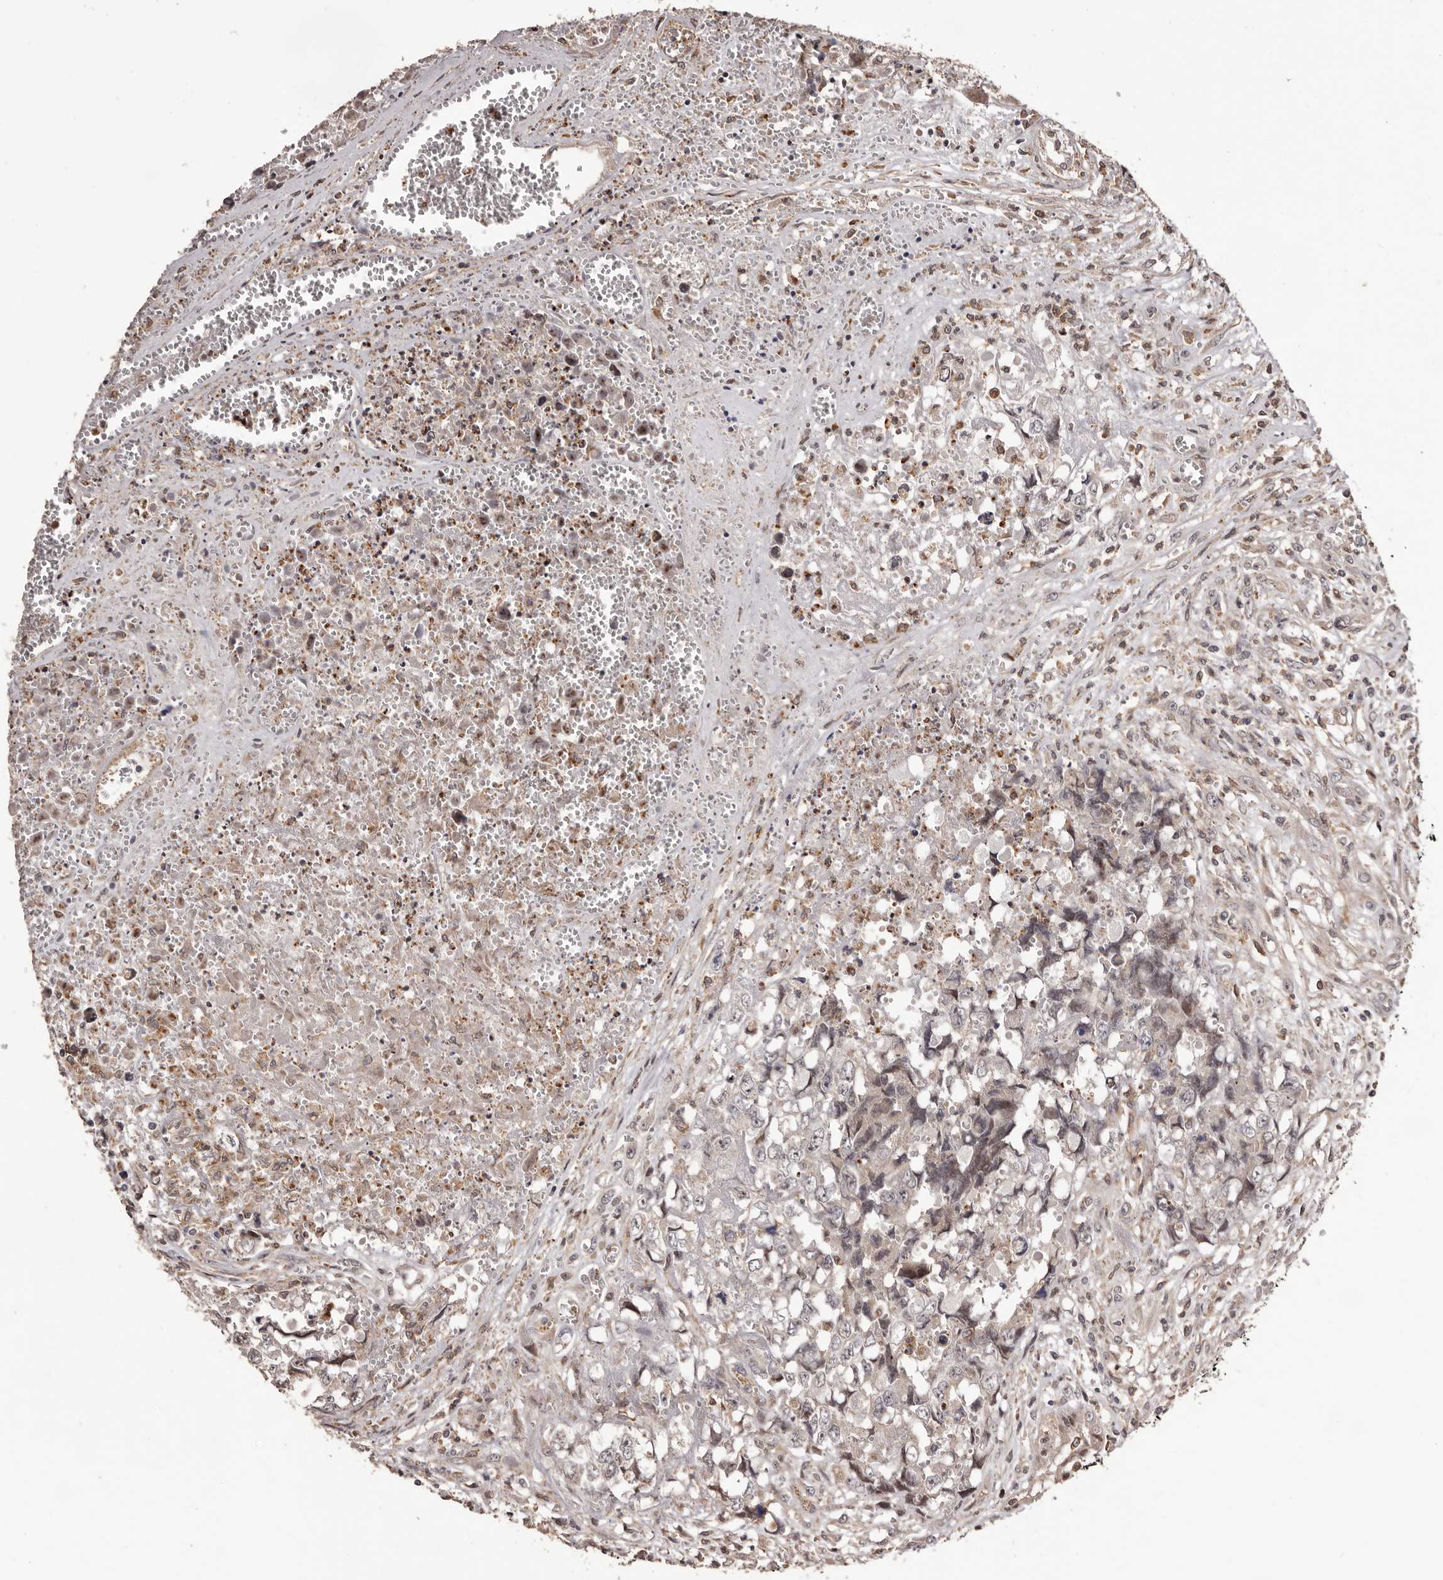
{"staining": {"intensity": "weak", "quantity": "<25%", "location": "cytoplasmic/membranous"}, "tissue": "testis cancer", "cell_type": "Tumor cells", "image_type": "cancer", "snomed": [{"axis": "morphology", "description": "Carcinoma, Embryonal, NOS"}, {"axis": "topography", "description": "Testis"}], "caption": "Immunohistochemistry (IHC) image of testis cancer (embryonal carcinoma) stained for a protein (brown), which reveals no positivity in tumor cells. The staining is performed using DAB brown chromogen with nuclei counter-stained in using hematoxylin.", "gene": "ZCCHC7", "patient": {"sex": "male", "age": 31}}